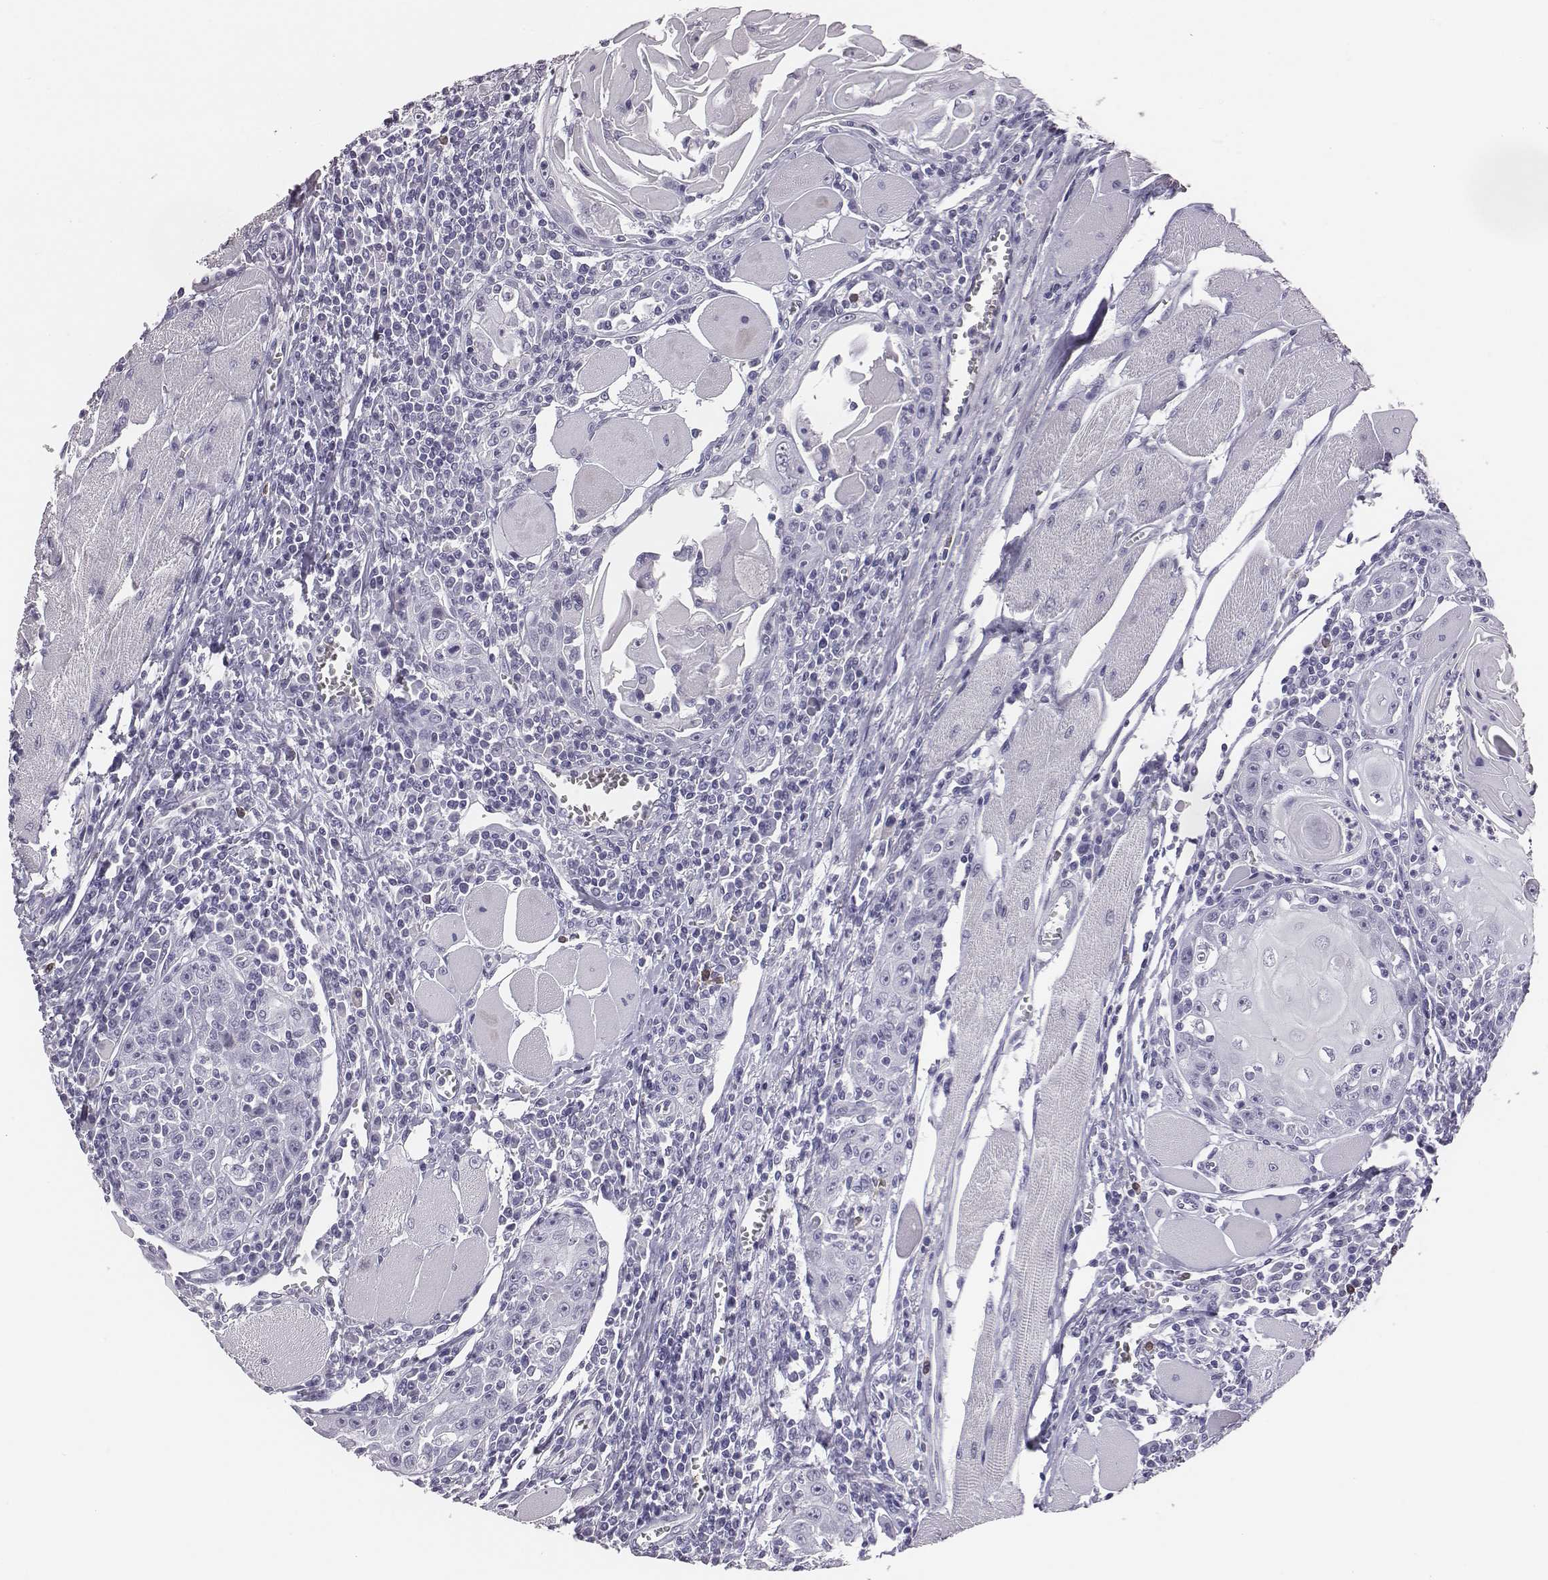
{"staining": {"intensity": "negative", "quantity": "none", "location": "none"}, "tissue": "head and neck cancer", "cell_type": "Tumor cells", "image_type": "cancer", "snomed": [{"axis": "morphology", "description": "Normal tissue, NOS"}, {"axis": "morphology", "description": "Squamous cell carcinoma, NOS"}, {"axis": "topography", "description": "Oral tissue"}, {"axis": "topography", "description": "Head-Neck"}], "caption": "Immunohistochemical staining of human head and neck cancer shows no significant positivity in tumor cells.", "gene": "ACOD1", "patient": {"sex": "male", "age": 52}}